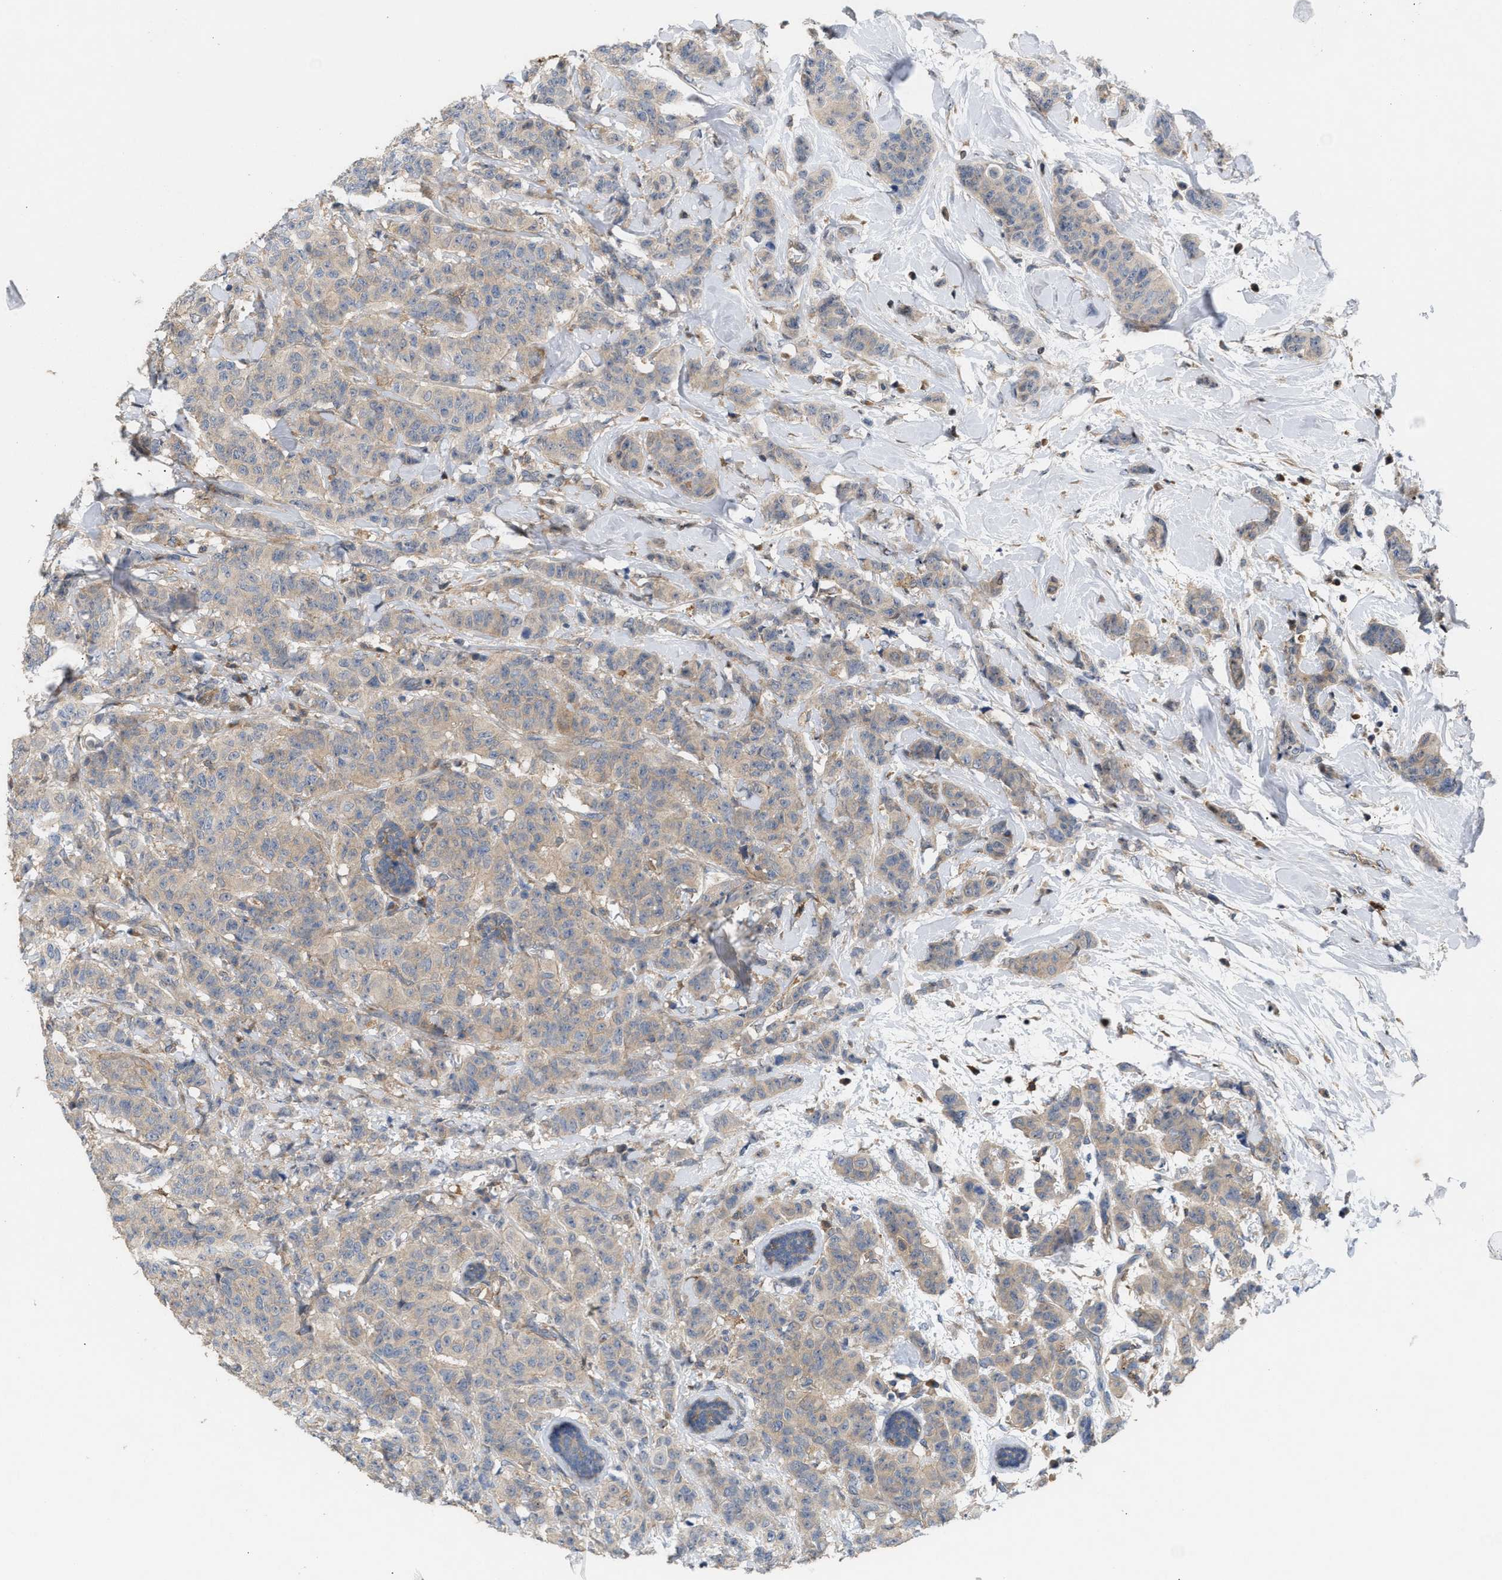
{"staining": {"intensity": "weak", "quantity": ">75%", "location": "cytoplasmic/membranous"}, "tissue": "breast cancer", "cell_type": "Tumor cells", "image_type": "cancer", "snomed": [{"axis": "morphology", "description": "Normal tissue, NOS"}, {"axis": "morphology", "description": "Duct carcinoma"}, {"axis": "topography", "description": "Breast"}], "caption": "This is an image of immunohistochemistry (IHC) staining of breast cancer, which shows weak positivity in the cytoplasmic/membranous of tumor cells.", "gene": "DBNL", "patient": {"sex": "female", "age": 40}}